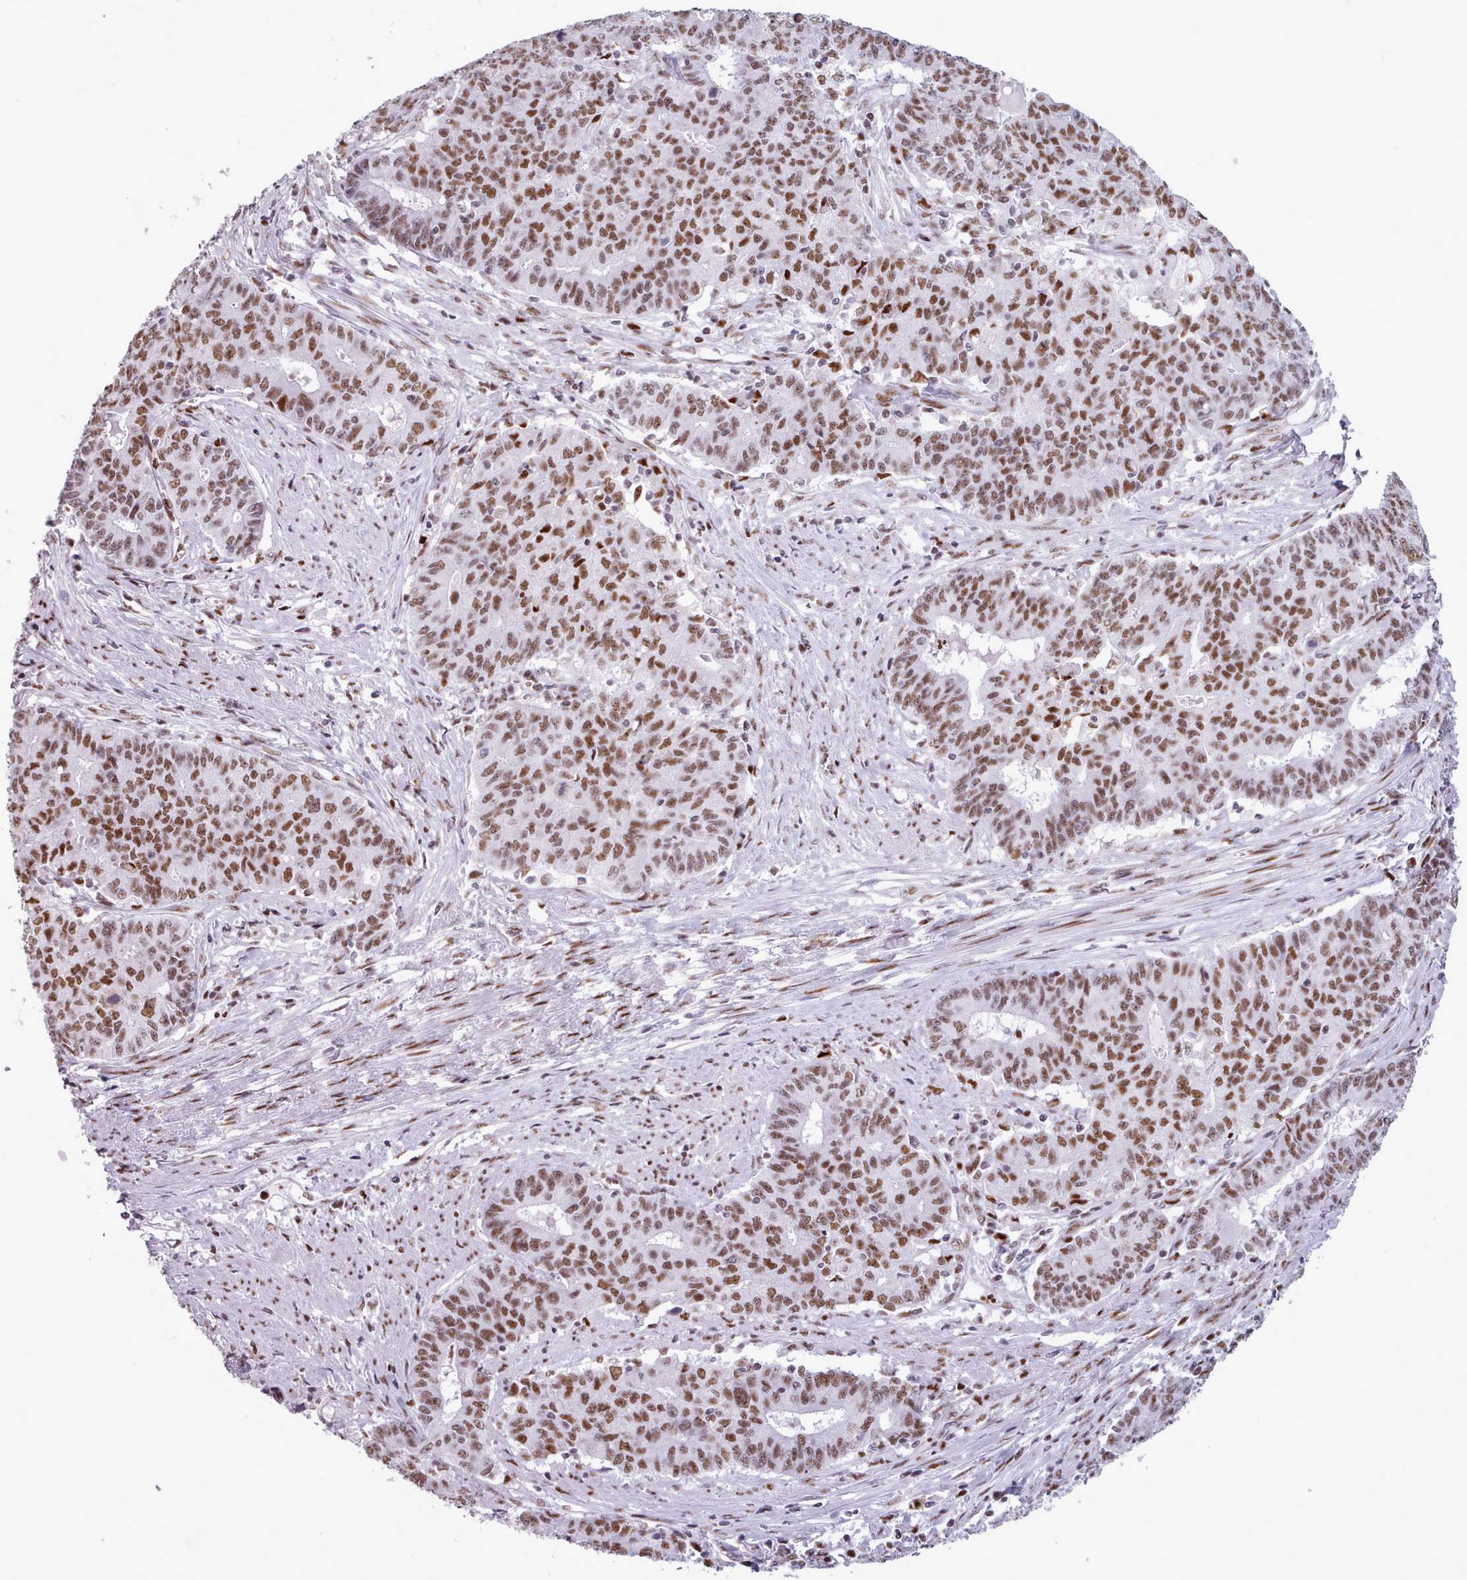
{"staining": {"intensity": "moderate", "quantity": ">75%", "location": "nuclear"}, "tissue": "endometrial cancer", "cell_type": "Tumor cells", "image_type": "cancer", "snomed": [{"axis": "morphology", "description": "Adenocarcinoma, NOS"}, {"axis": "topography", "description": "Endometrium"}], "caption": "The photomicrograph demonstrates immunohistochemical staining of adenocarcinoma (endometrial). There is moderate nuclear positivity is present in about >75% of tumor cells.", "gene": "SRSF4", "patient": {"sex": "female", "age": 59}}